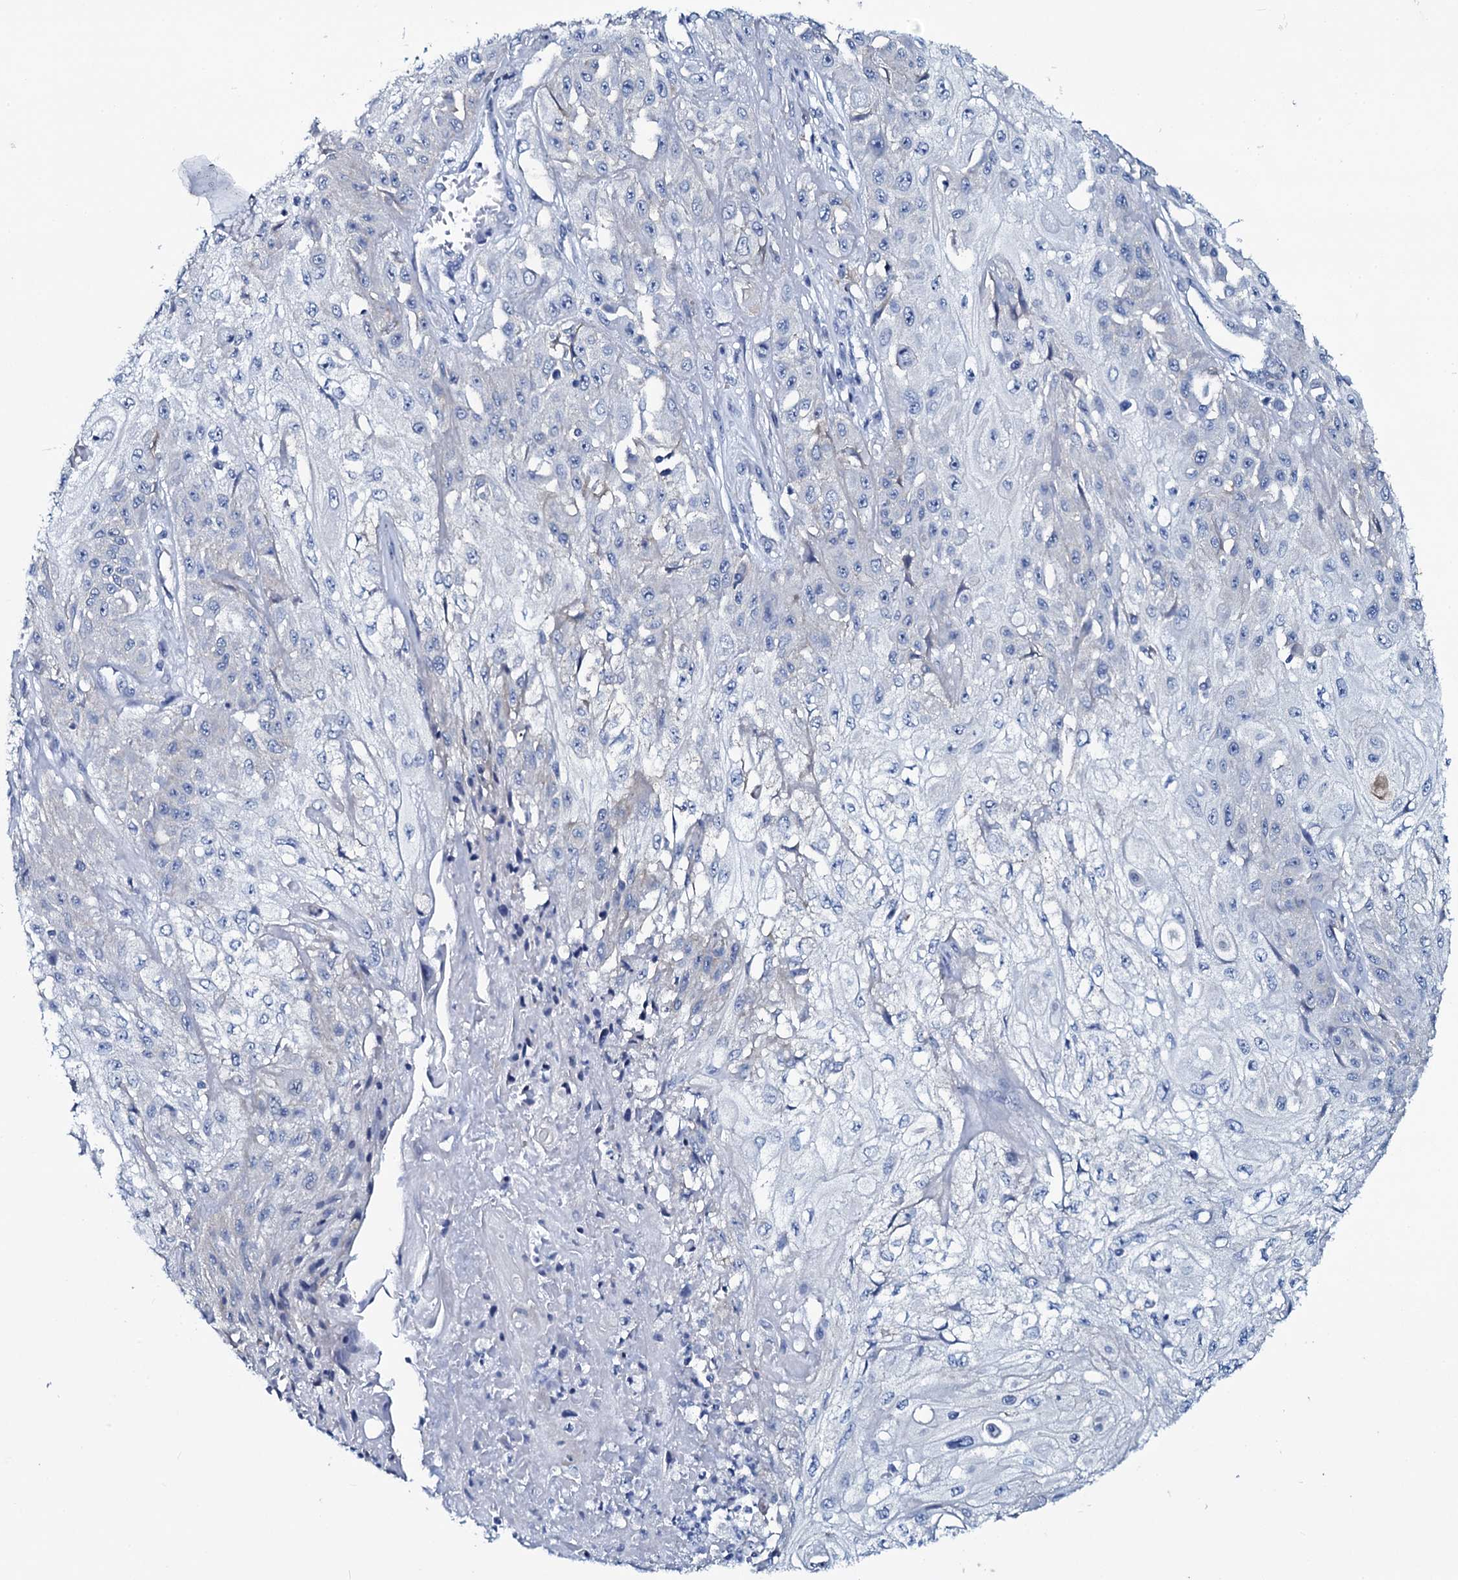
{"staining": {"intensity": "negative", "quantity": "none", "location": "none"}, "tissue": "skin cancer", "cell_type": "Tumor cells", "image_type": "cancer", "snomed": [{"axis": "morphology", "description": "Squamous cell carcinoma, NOS"}, {"axis": "morphology", "description": "Squamous cell carcinoma, metastatic, NOS"}, {"axis": "topography", "description": "Skin"}, {"axis": "topography", "description": "Lymph node"}], "caption": "This is an immunohistochemistry image of human metastatic squamous cell carcinoma (skin). There is no expression in tumor cells.", "gene": "SLC4A7", "patient": {"sex": "male", "age": 75}}